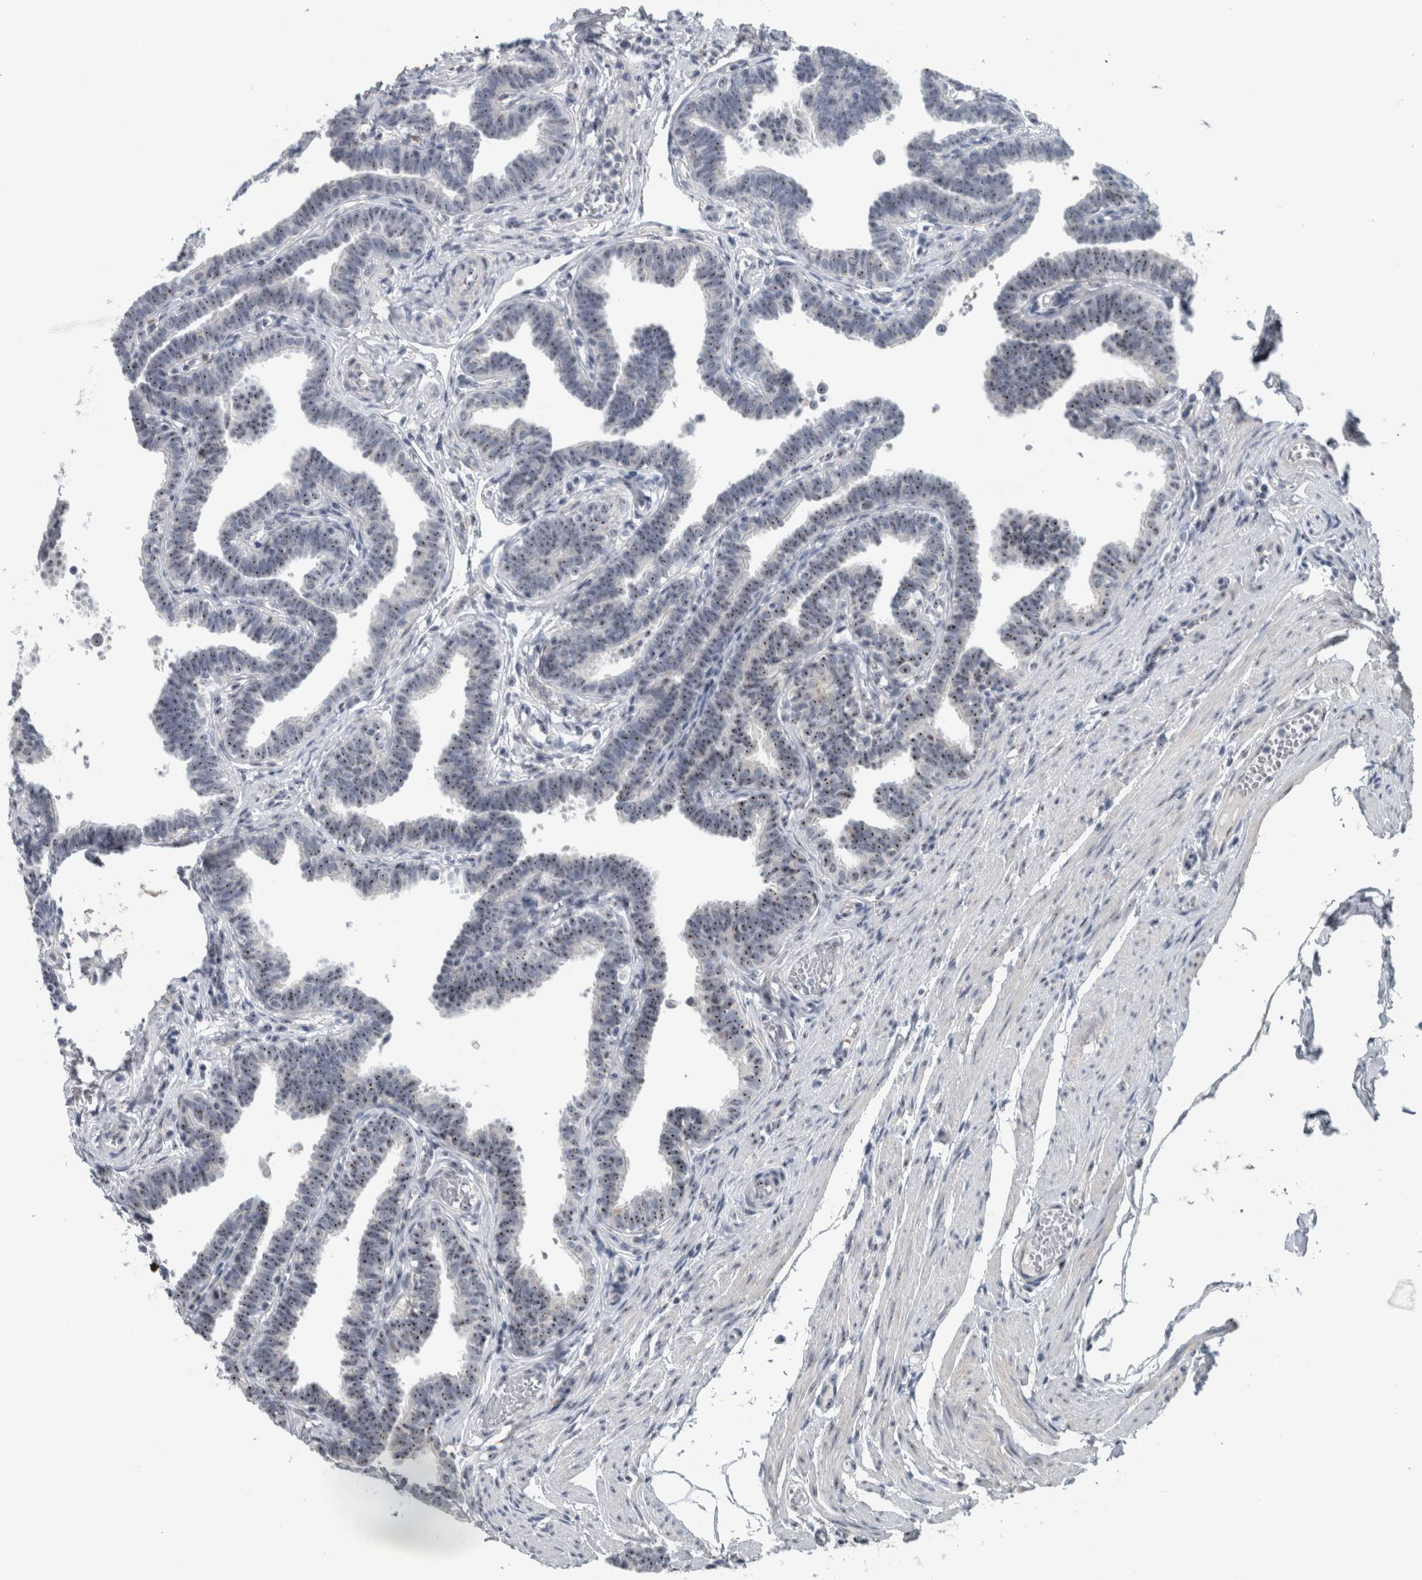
{"staining": {"intensity": "weak", "quantity": ">75%", "location": "nuclear"}, "tissue": "fallopian tube", "cell_type": "Glandular cells", "image_type": "normal", "snomed": [{"axis": "morphology", "description": "Normal tissue, NOS"}, {"axis": "topography", "description": "Fallopian tube"}, {"axis": "topography", "description": "Ovary"}], "caption": "Immunohistochemistry of unremarkable human fallopian tube displays low levels of weak nuclear expression in about >75% of glandular cells.", "gene": "UTP6", "patient": {"sex": "female", "age": 23}}